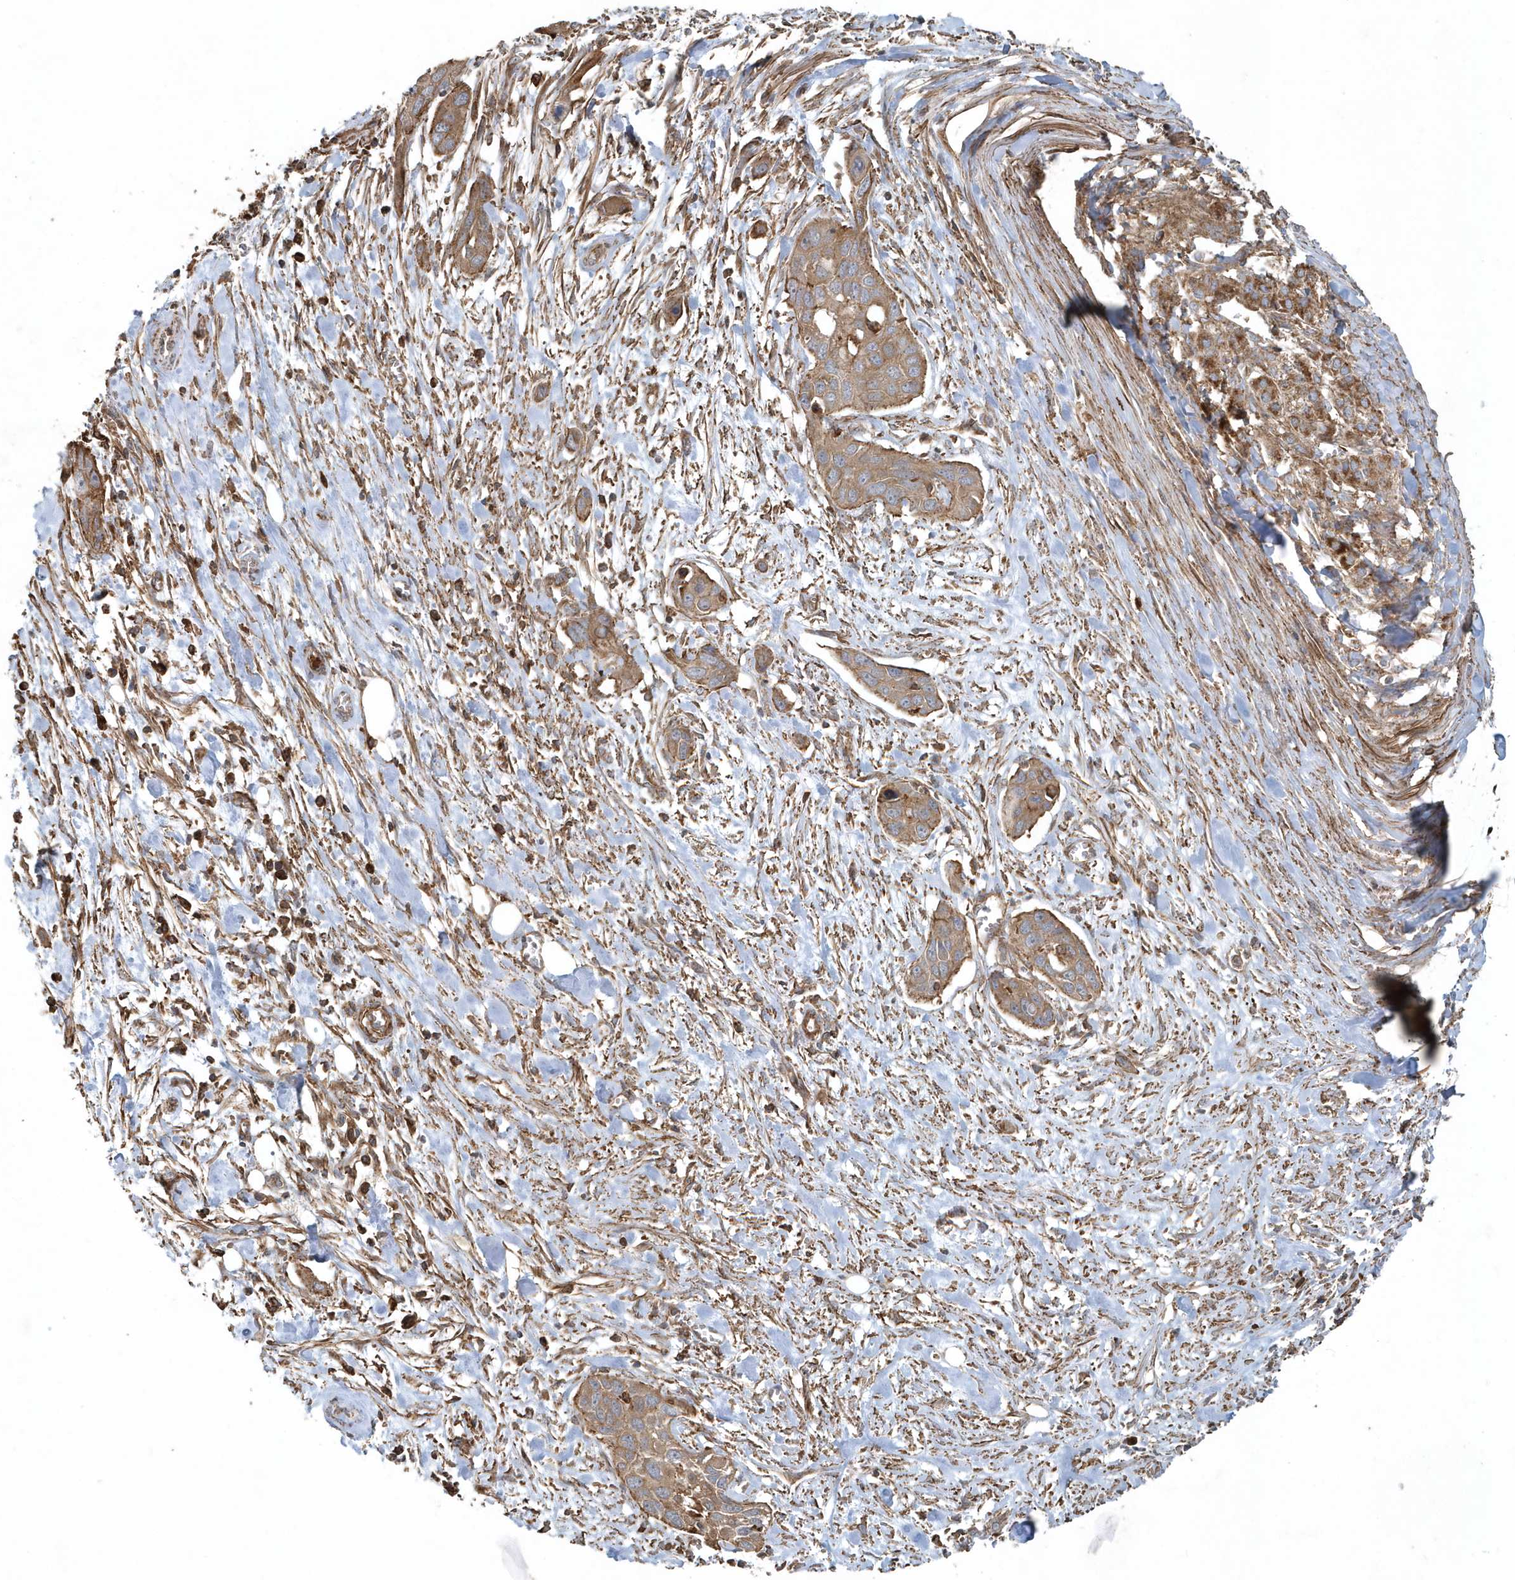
{"staining": {"intensity": "moderate", "quantity": ">75%", "location": "cytoplasmic/membranous"}, "tissue": "pancreatic cancer", "cell_type": "Tumor cells", "image_type": "cancer", "snomed": [{"axis": "morphology", "description": "Adenocarcinoma, NOS"}, {"axis": "topography", "description": "Pancreas"}], "caption": "There is medium levels of moderate cytoplasmic/membranous staining in tumor cells of adenocarcinoma (pancreatic), as demonstrated by immunohistochemical staining (brown color).", "gene": "MMUT", "patient": {"sex": "female", "age": 60}}